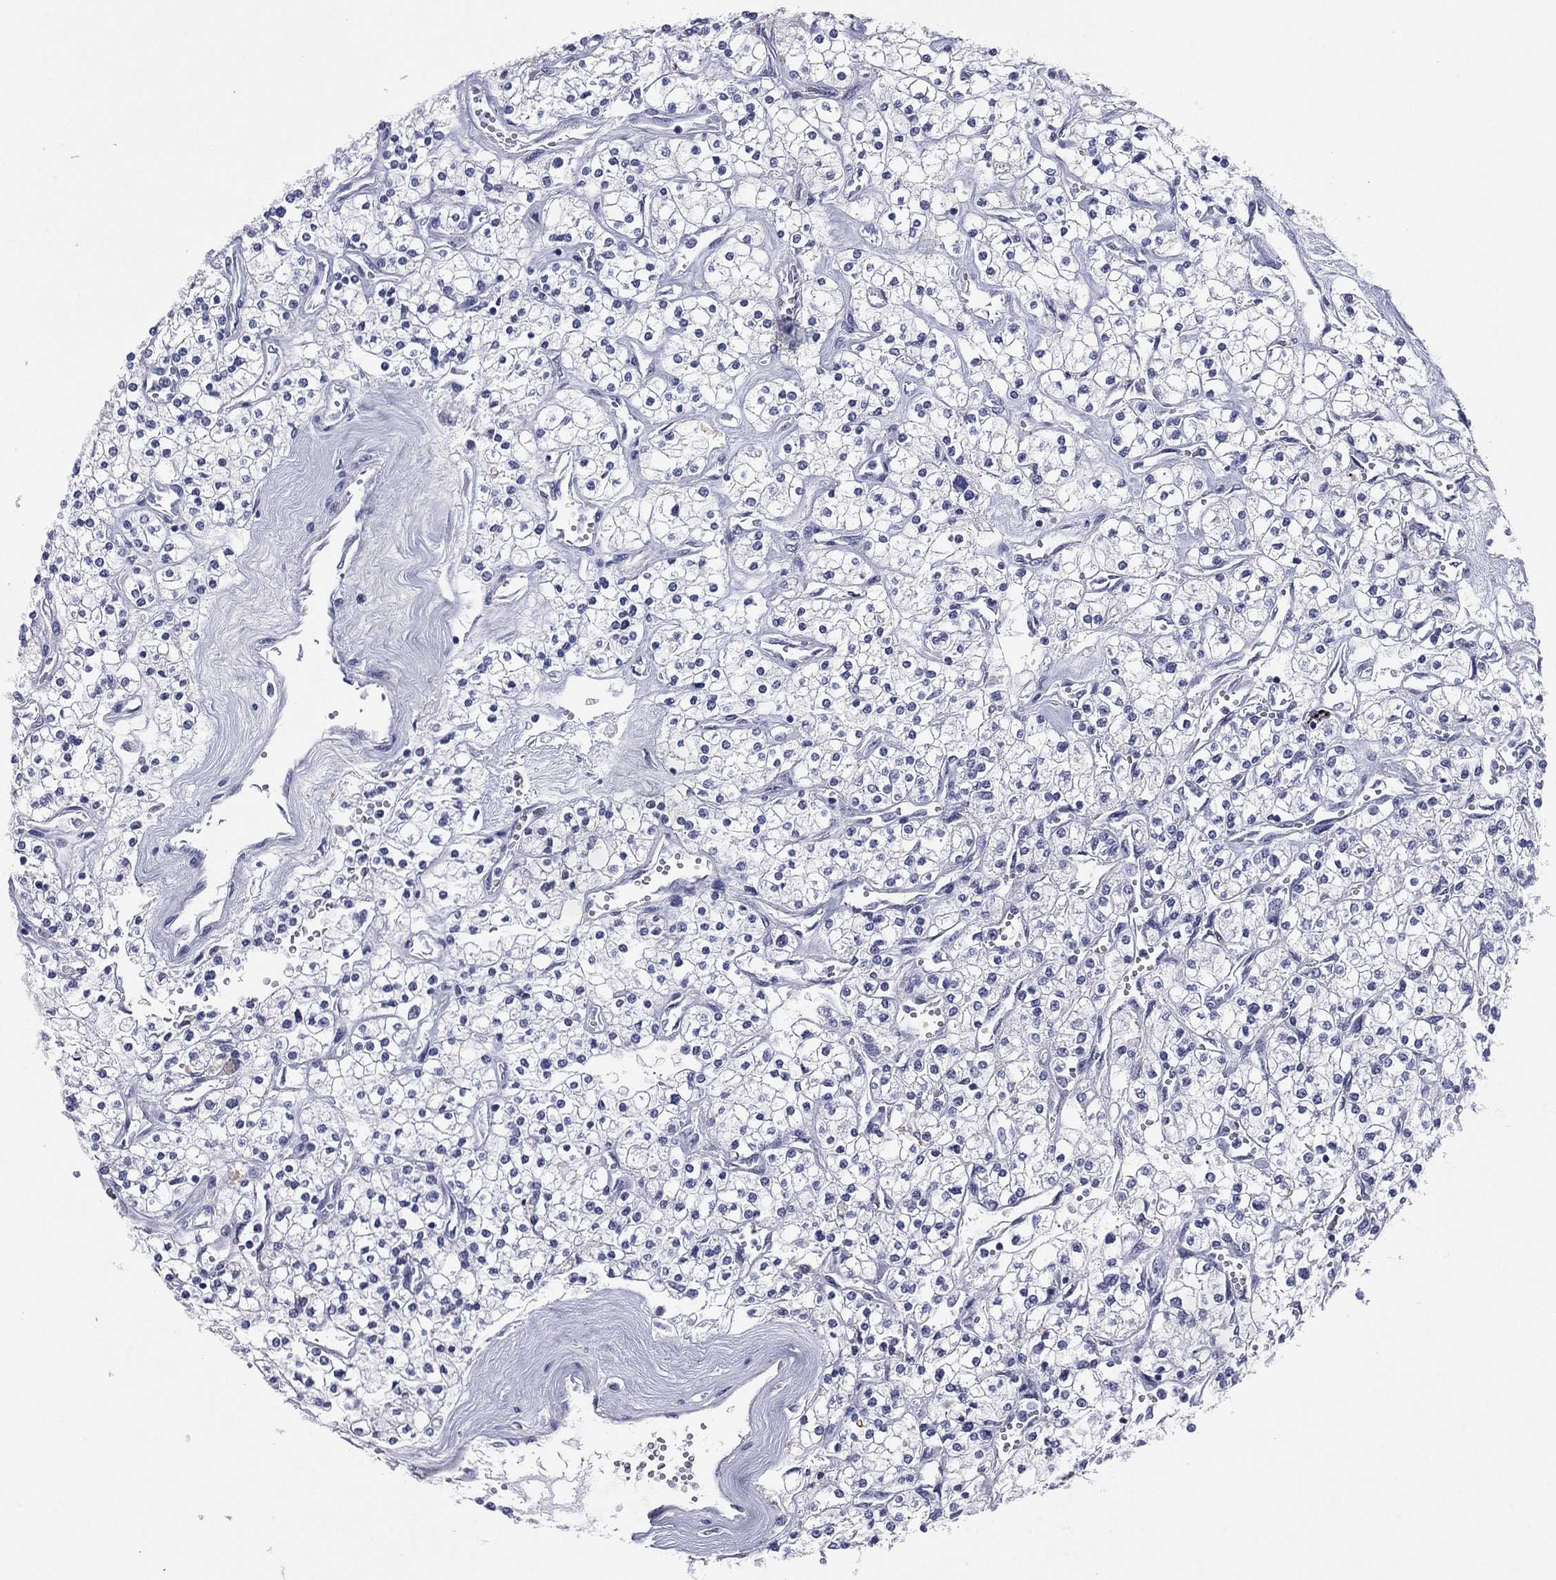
{"staining": {"intensity": "negative", "quantity": "none", "location": "none"}, "tissue": "renal cancer", "cell_type": "Tumor cells", "image_type": "cancer", "snomed": [{"axis": "morphology", "description": "Adenocarcinoma, NOS"}, {"axis": "topography", "description": "Kidney"}], "caption": "Tumor cells are negative for brown protein staining in renal adenocarcinoma.", "gene": "HLA-DOA", "patient": {"sex": "male", "age": 80}}